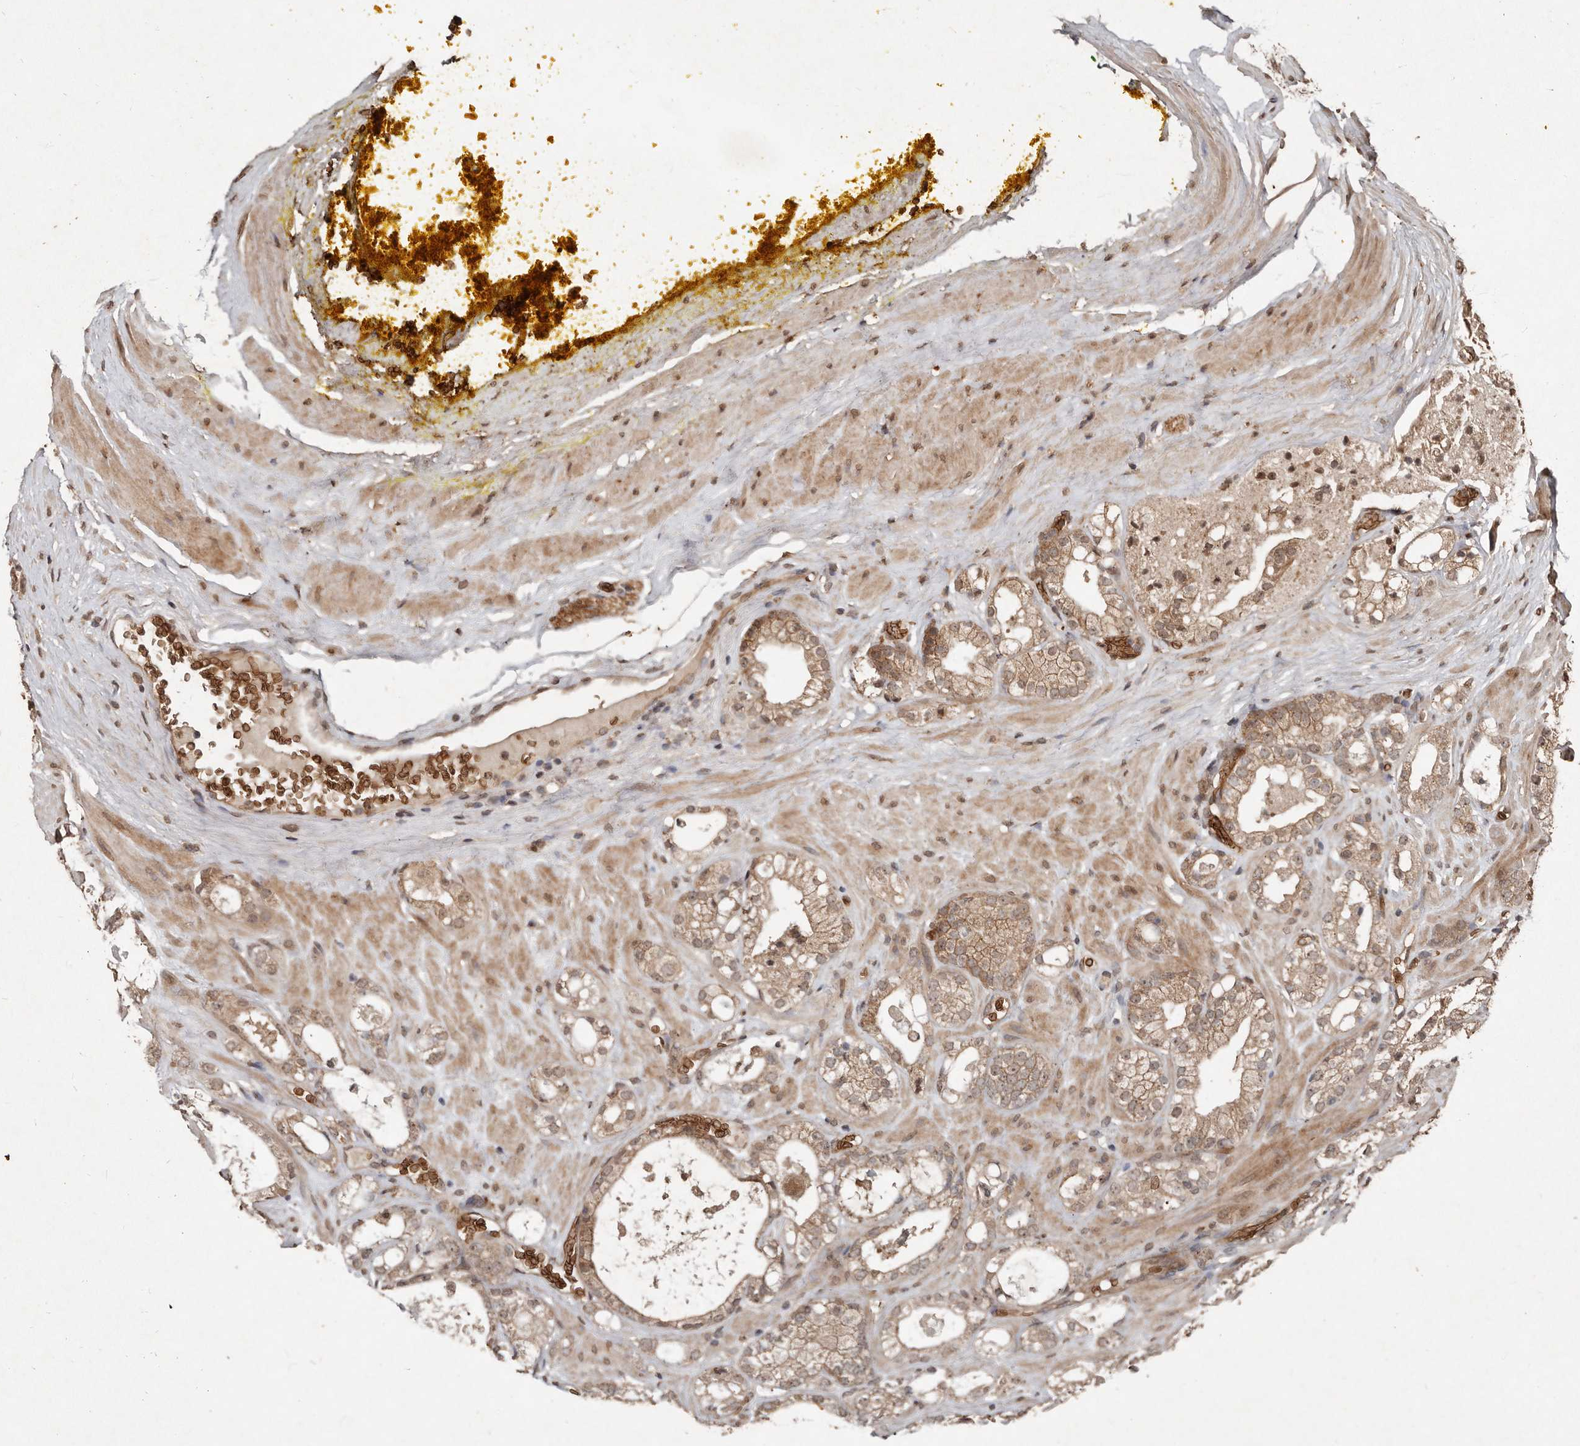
{"staining": {"intensity": "moderate", "quantity": ">75%", "location": "cytoplasmic/membranous"}, "tissue": "prostate cancer", "cell_type": "Tumor cells", "image_type": "cancer", "snomed": [{"axis": "morphology", "description": "Adenocarcinoma, High grade"}, {"axis": "topography", "description": "Prostate"}], "caption": "Prostate cancer (high-grade adenocarcinoma) stained with DAB immunohistochemistry (IHC) shows medium levels of moderate cytoplasmic/membranous staining in approximately >75% of tumor cells.", "gene": "DIP2C", "patient": {"sex": "male", "age": 58}}